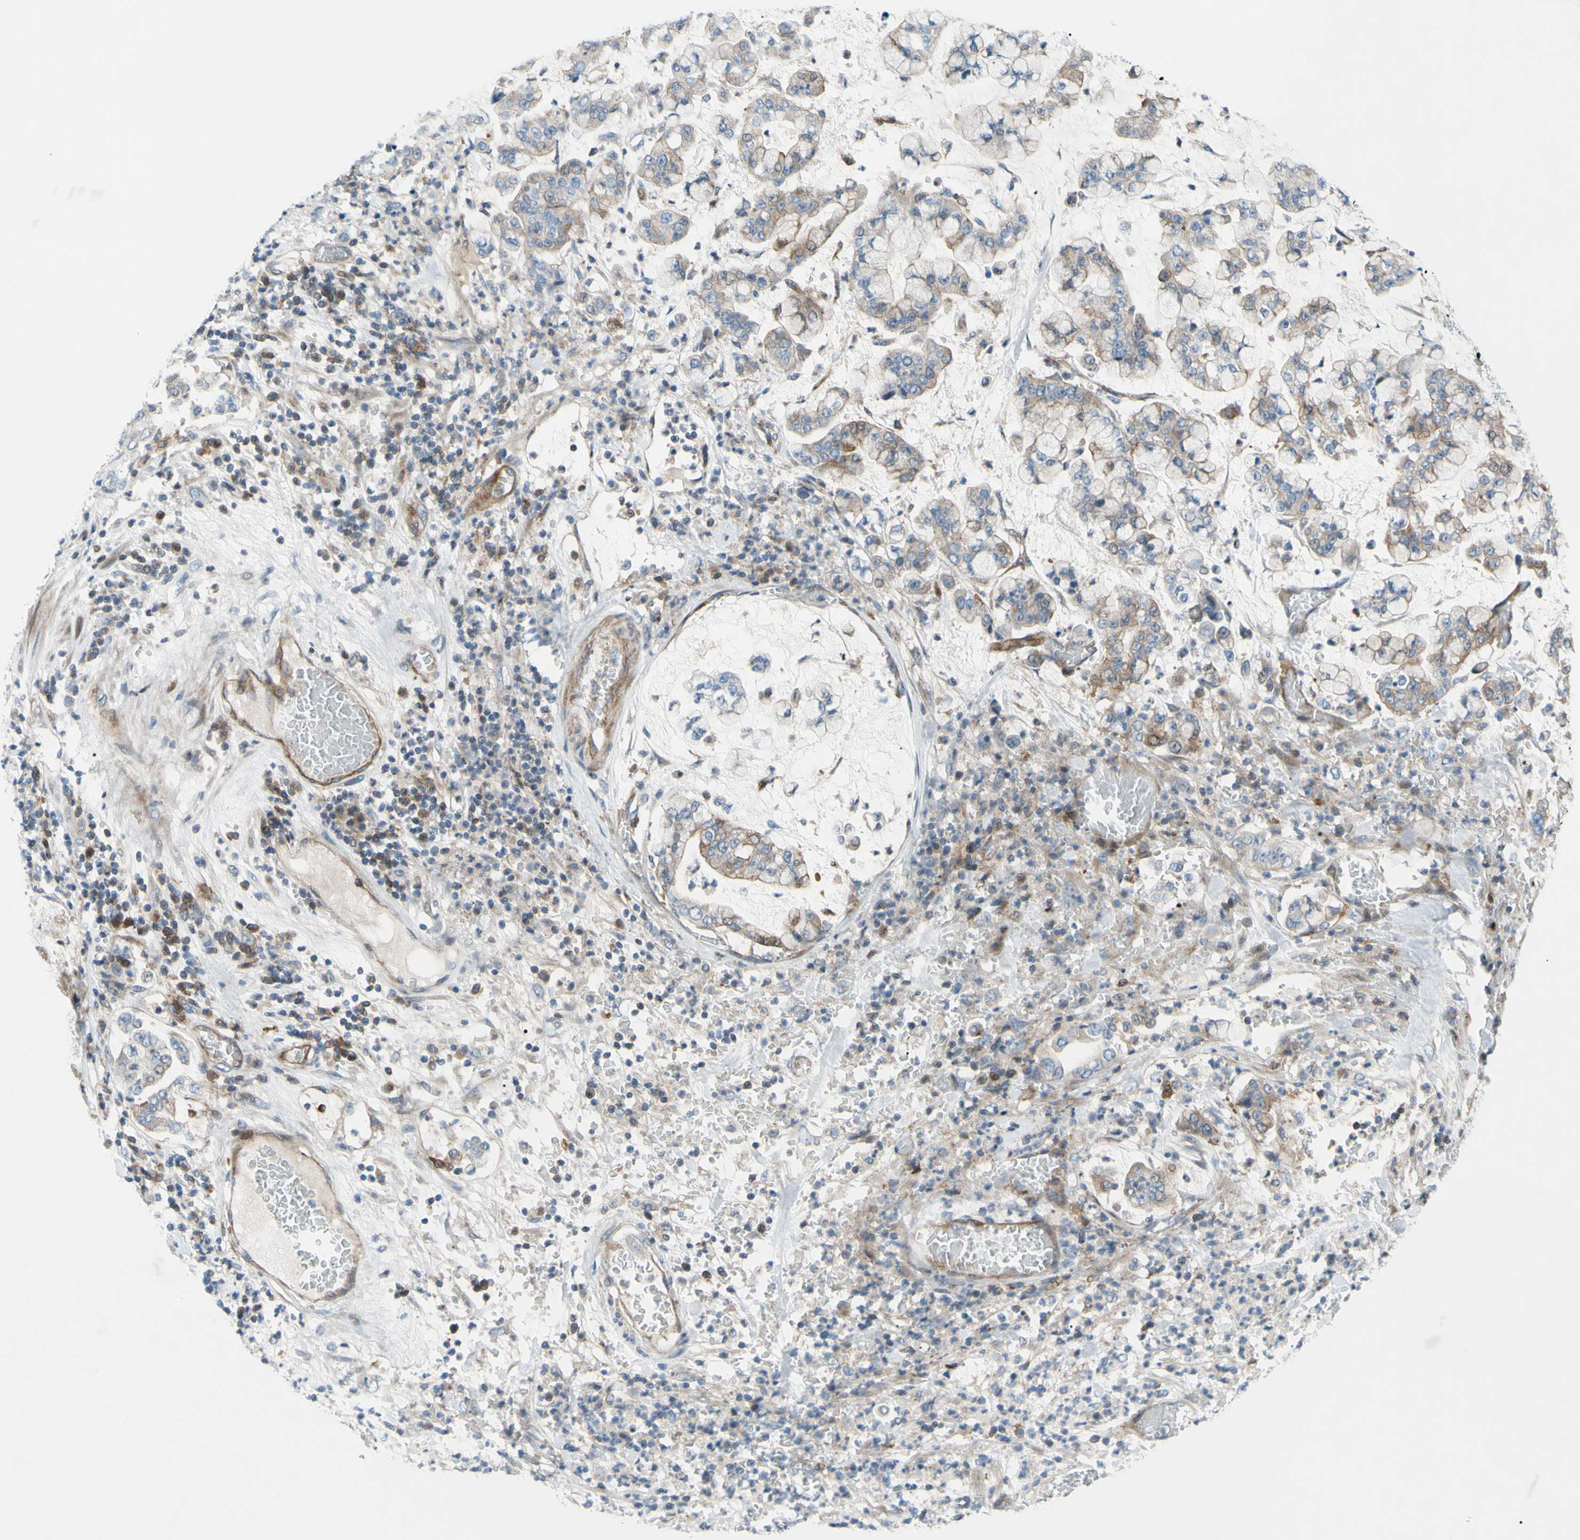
{"staining": {"intensity": "moderate", "quantity": "25%-75%", "location": "cytoplasmic/membranous"}, "tissue": "stomach cancer", "cell_type": "Tumor cells", "image_type": "cancer", "snomed": [{"axis": "morphology", "description": "Normal tissue, NOS"}, {"axis": "morphology", "description": "Adenocarcinoma, NOS"}, {"axis": "topography", "description": "Stomach, upper"}, {"axis": "topography", "description": "Stomach"}], "caption": "Immunohistochemical staining of human stomach cancer reveals moderate cytoplasmic/membranous protein positivity in about 25%-75% of tumor cells.", "gene": "PAK2", "patient": {"sex": "male", "age": 76}}